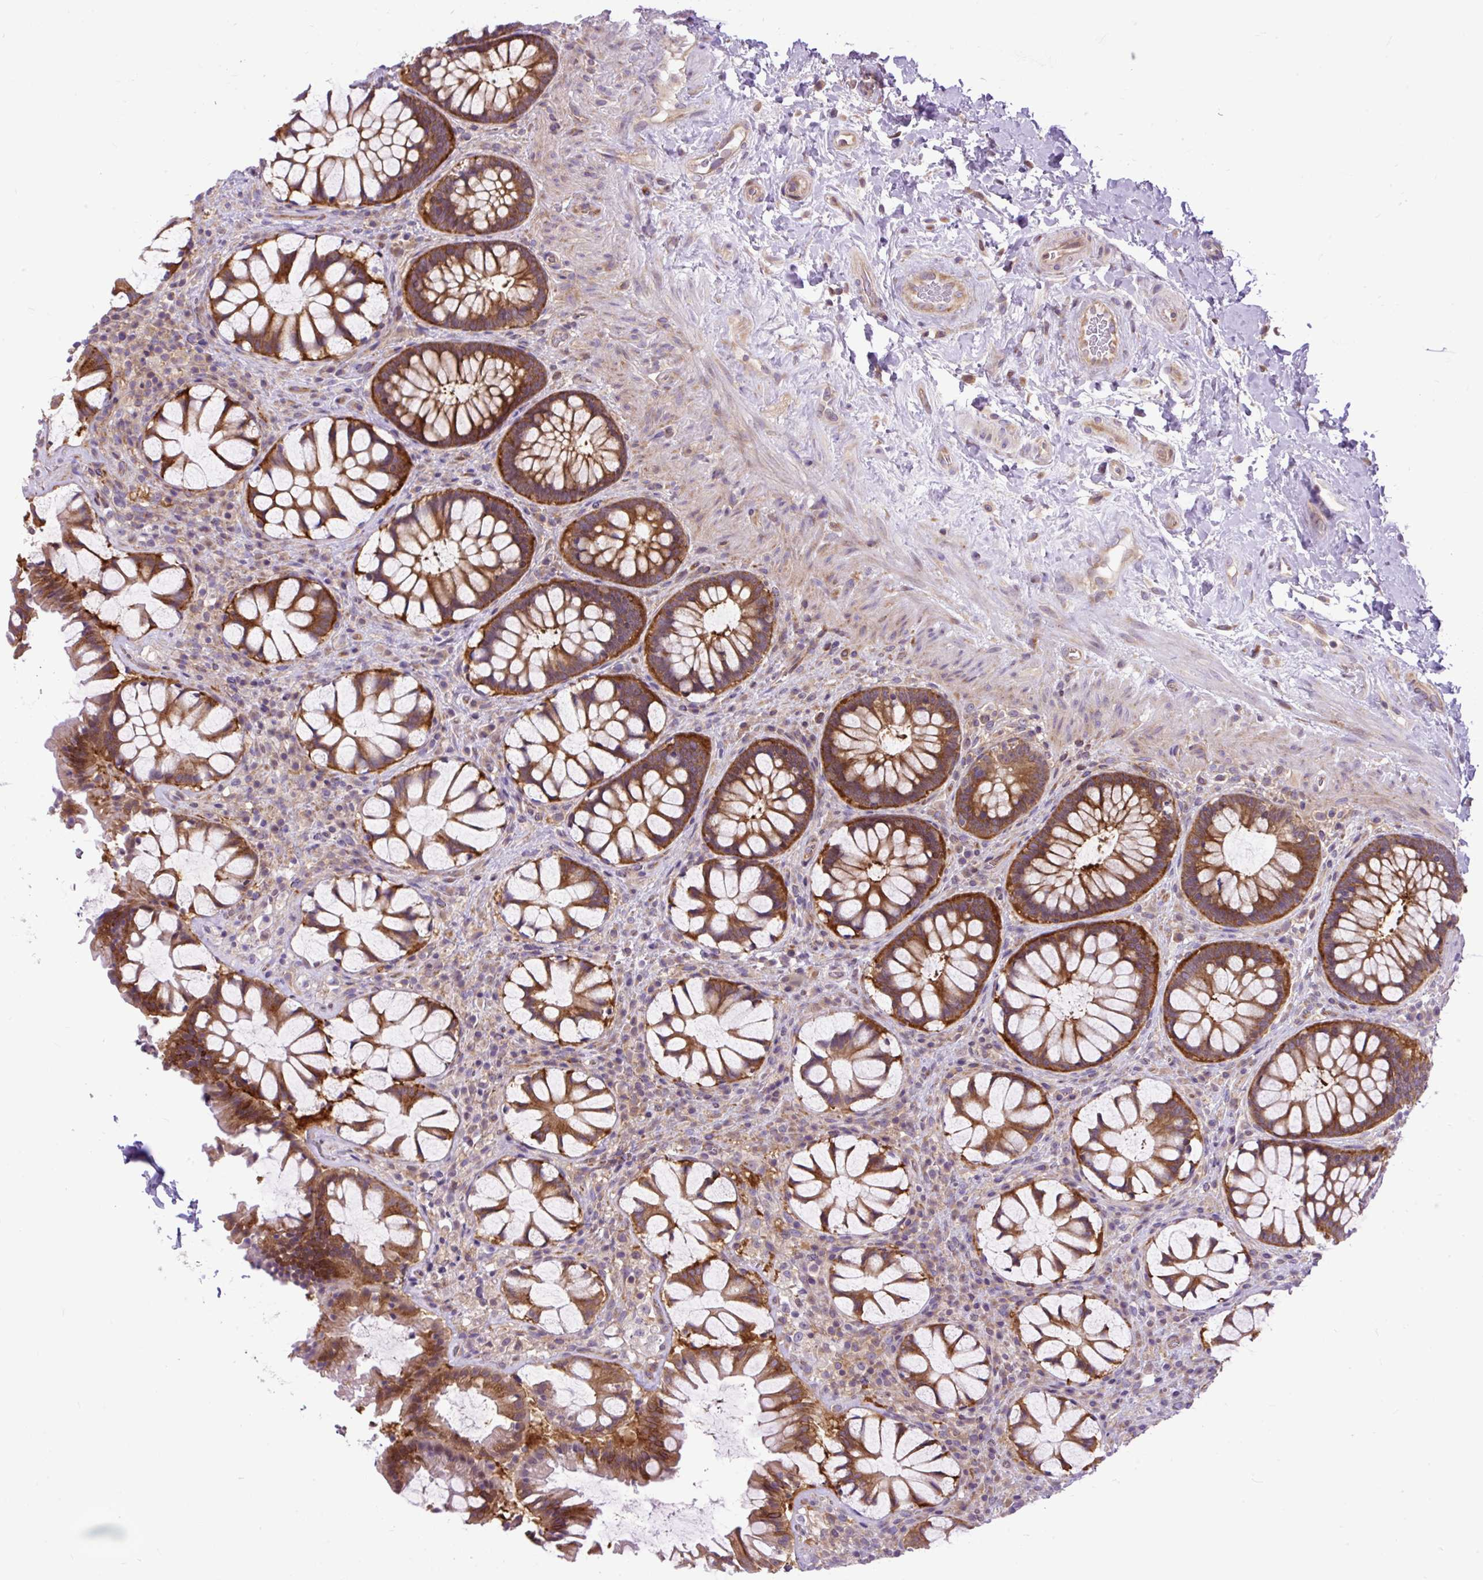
{"staining": {"intensity": "strong", "quantity": ">75%", "location": "cytoplasmic/membranous"}, "tissue": "rectum", "cell_type": "Glandular cells", "image_type": "normal", "snomed": [{"axis": "morphology", "description": "Normal tissue, NOS"}, {"axis": "topography", "description": "Rectum"}], "caption": "Unremarkable rectum shows strong cytoplasmic/membranous expression in about >75% of glandular cells.", "gene": "TRIM17", "patient": {"sex": "female", "age": 58}}